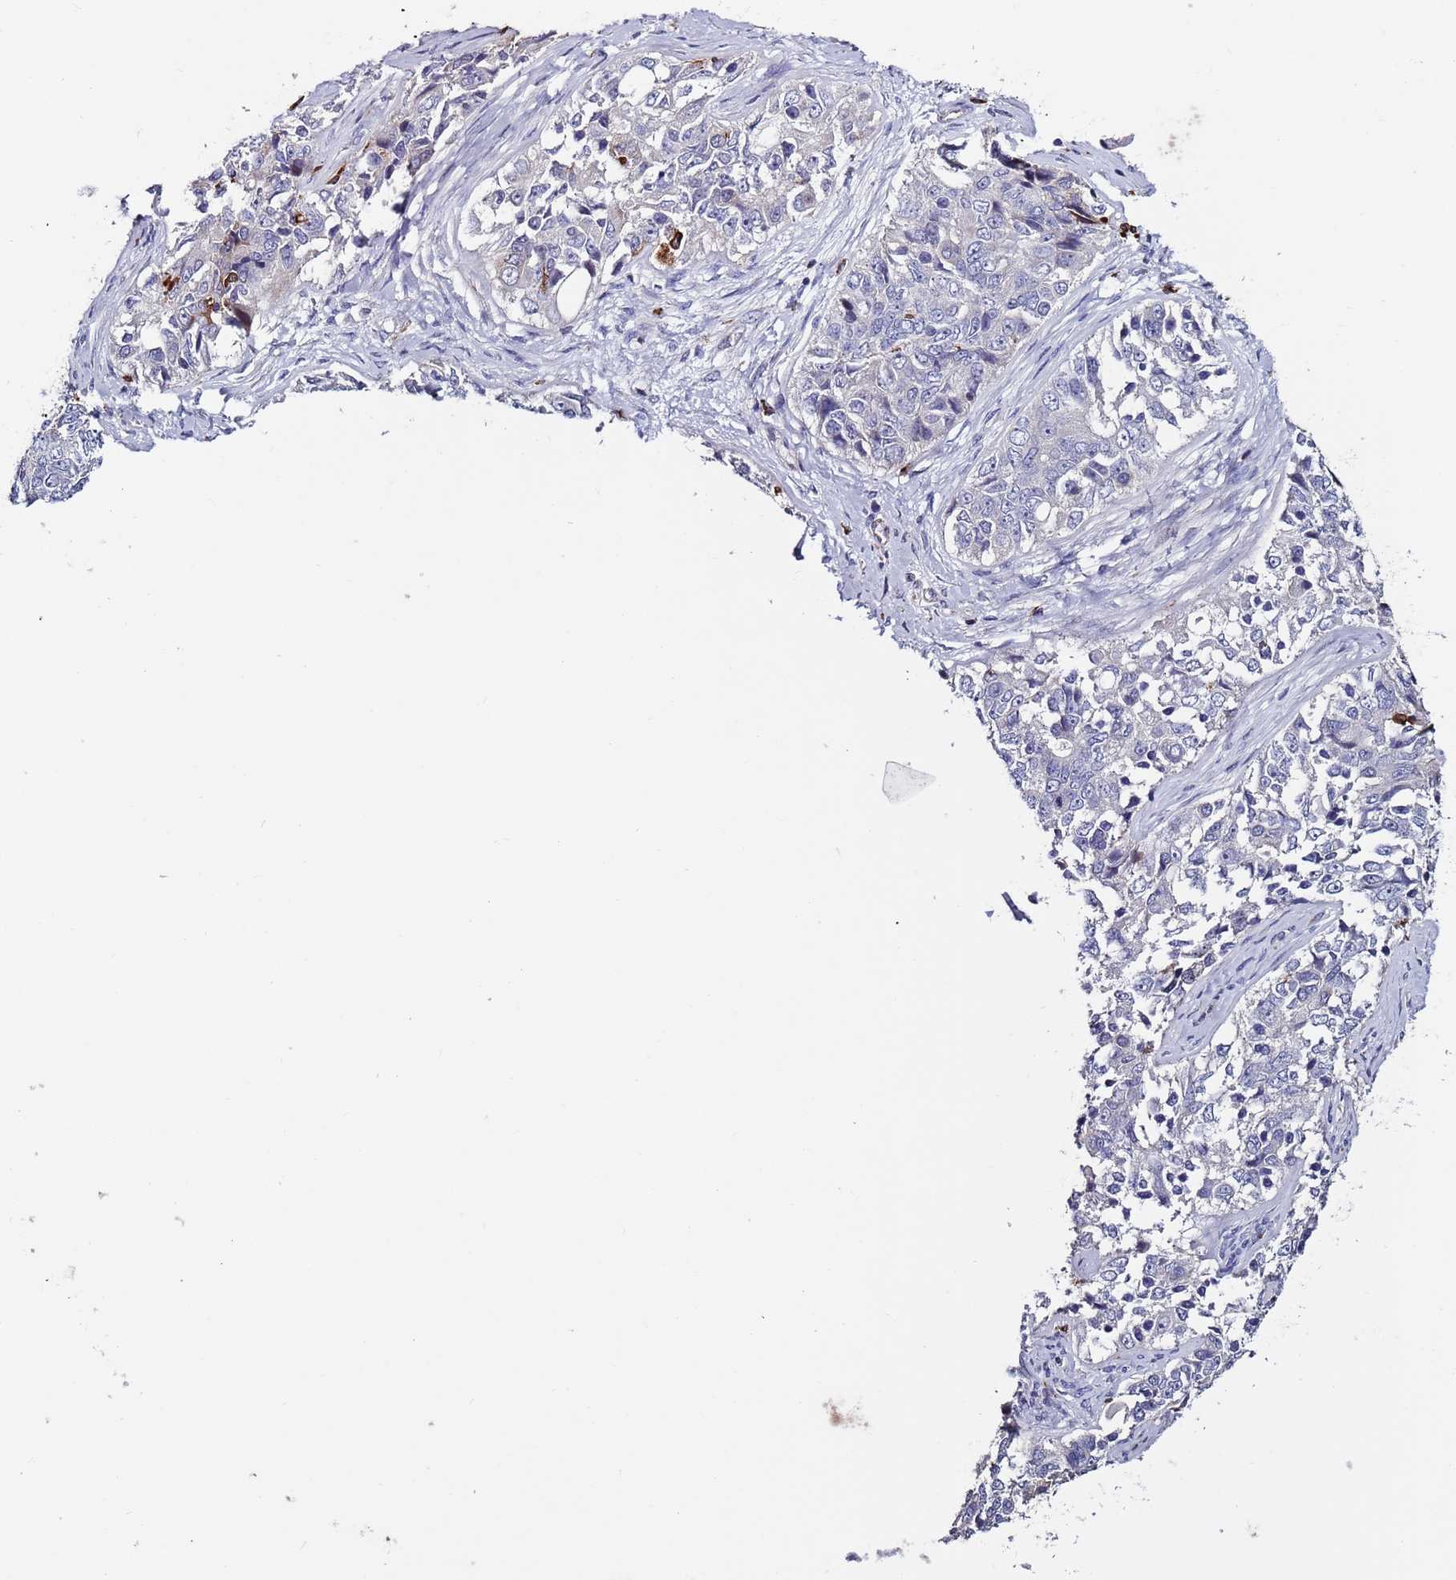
{"staining": {"intensity": "negative", "quantity": "none", "location": "none"}, "tissue": "ovarian cancer", "cell_type": "Tumor cells", "image_type": "cancer", "snomed": [{"axis": "morphology", "description": "Carcinoma, endometroid"}, {"axis": "topography", "description": "Ovary"}], "caption": "Tumor cells are negative for brown protein staining in ovarian endometroid carcinoma.", "gene": "GREB1L", "patient": {"sex": "female", "age": 51}}